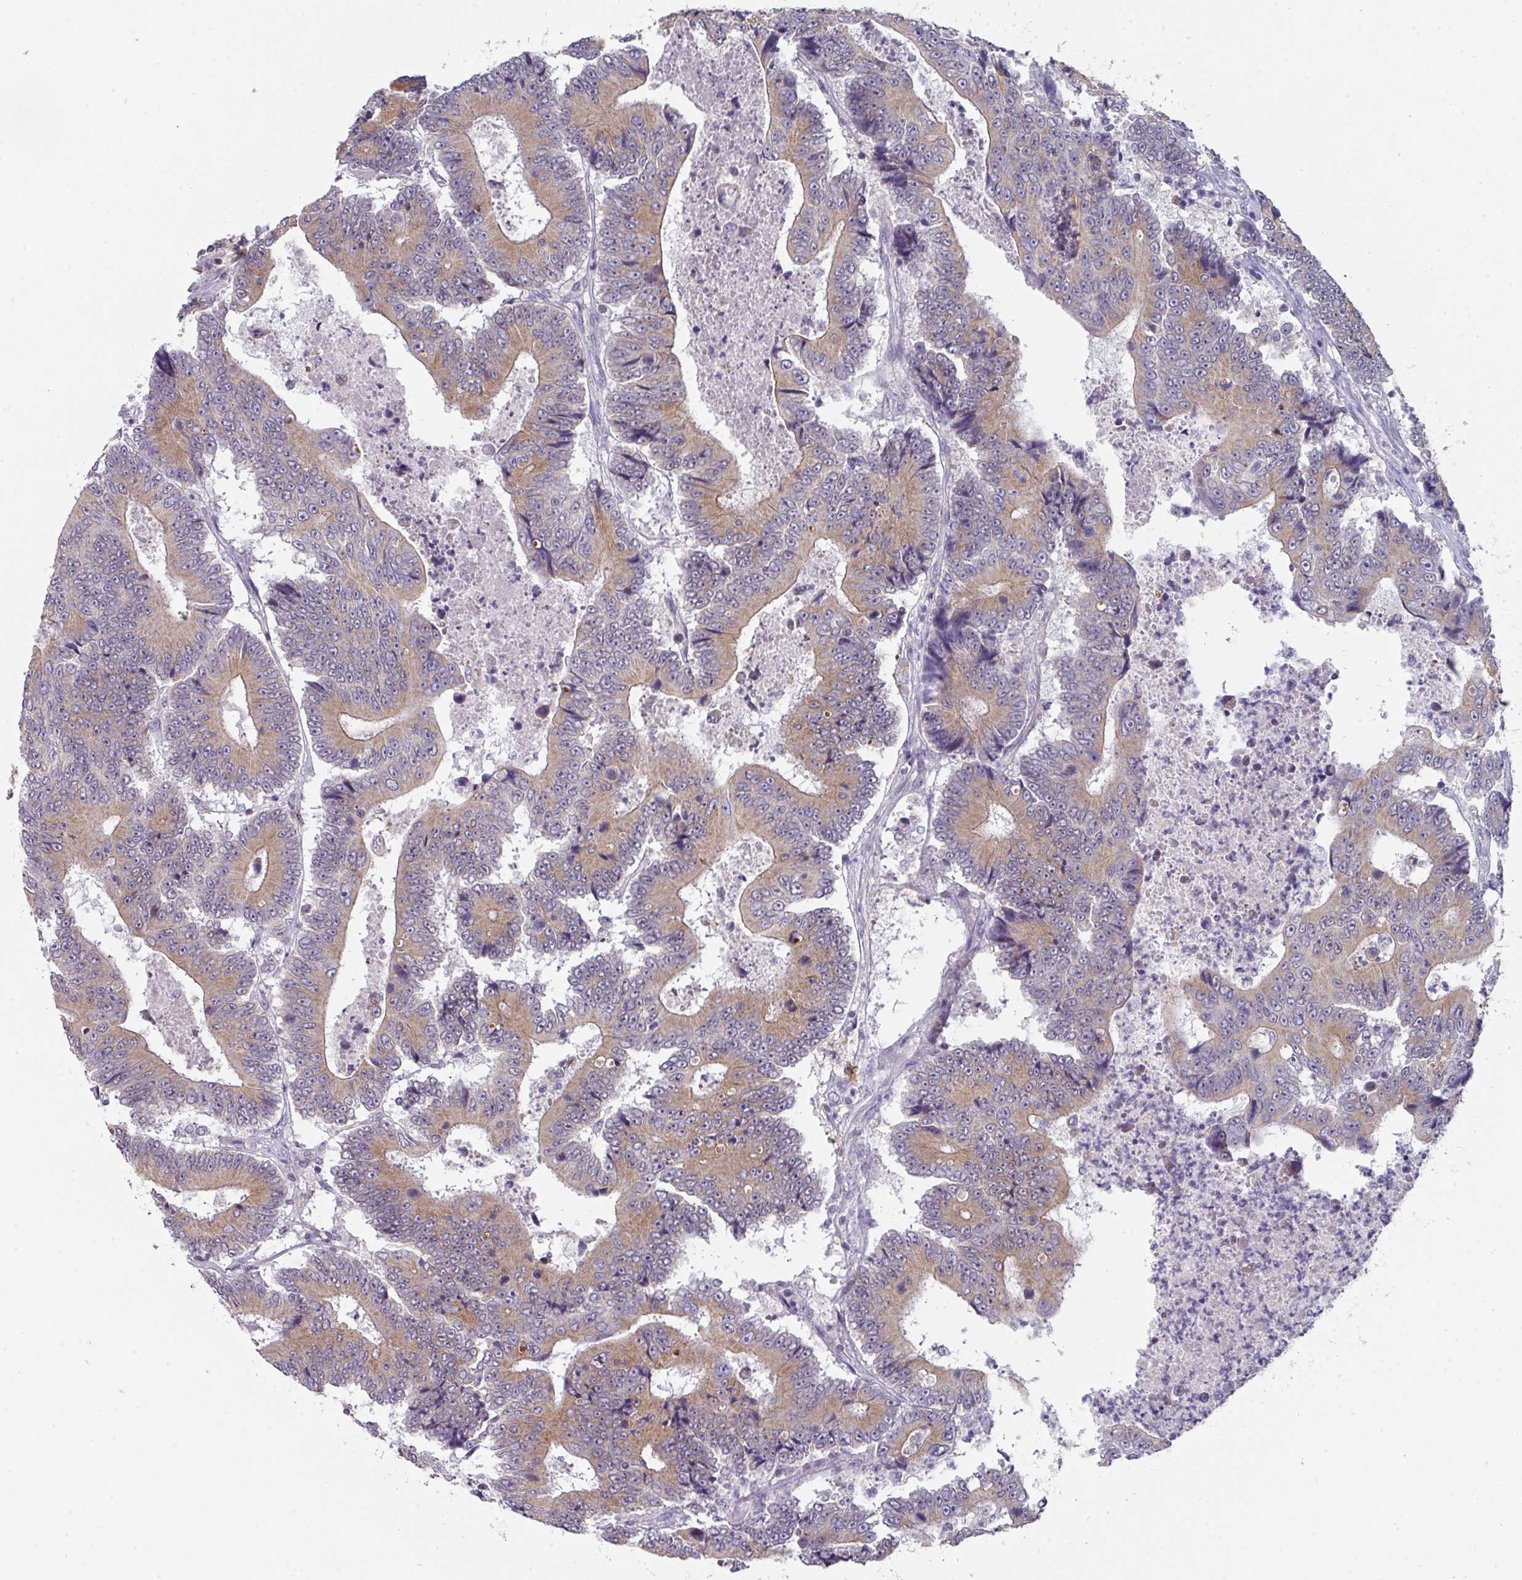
{"staining": {"intensity": "weak", "quantity": ">75%", "location": "cytoplasmic/membranous"}, "tissue": "colorectal cancer", "cell_type": "Tumor cells", "image_type": "cancer", "snomed": [{"axis": "morphology", "description": "Adenocarcinoma, NOS"}, {"axis": "topography", "description": "Colon"}], "caption": "There is low levels of weak cytoplasmic/membranous expression in tumor cells of adenocarcinoma (colorectal), as demonstrated by immunohistochemical staining (brown color).", "gene": "DCAF12L2", "patient": {"sex": "male", "age": 83}}